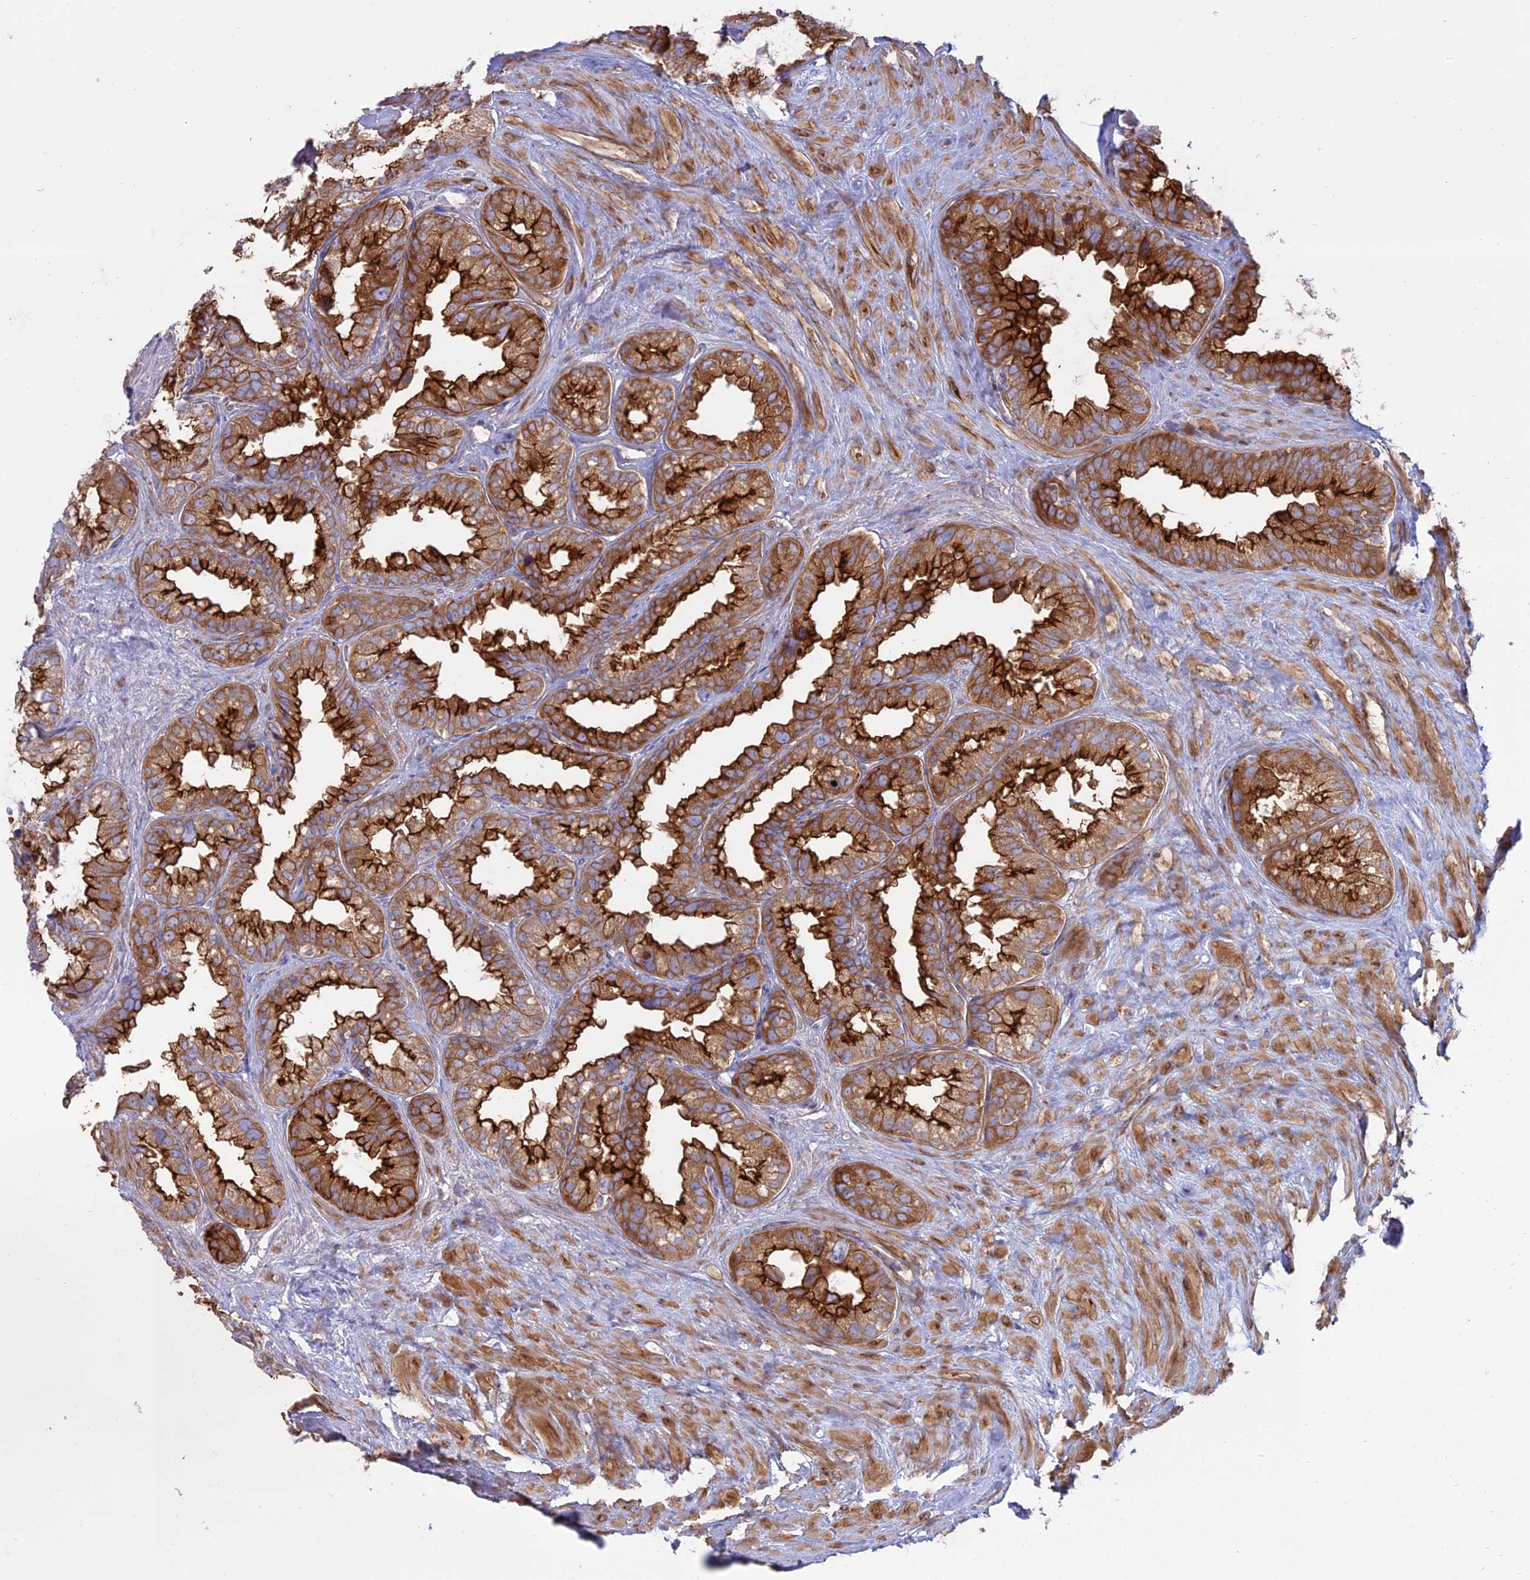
{"staining": {"intensity": "strong", "quantity": ">75%", "location": "cytoplasmic/membranous"}, "tissue": "seminal vesicle", "cell_type": "Glandular cells", "image_type": "normal", "snomed": [{"axis": "morphology", "description": "Normal tissue, NOS"}, {"axis": "topography", "description": "Seminal veicle"}], "caption": "DAB (3,3'-diaminobenzidine) immunohistochemical staining of normal seminal vesicle displays strong cytoplasmic/membranous protein staining in about >75% of glandular cells. (brown staining indicates protein expression, while blue staining denotes nuclei).", "gene": "MYO5B", "patient": {"sex": "male", "age": 80}}